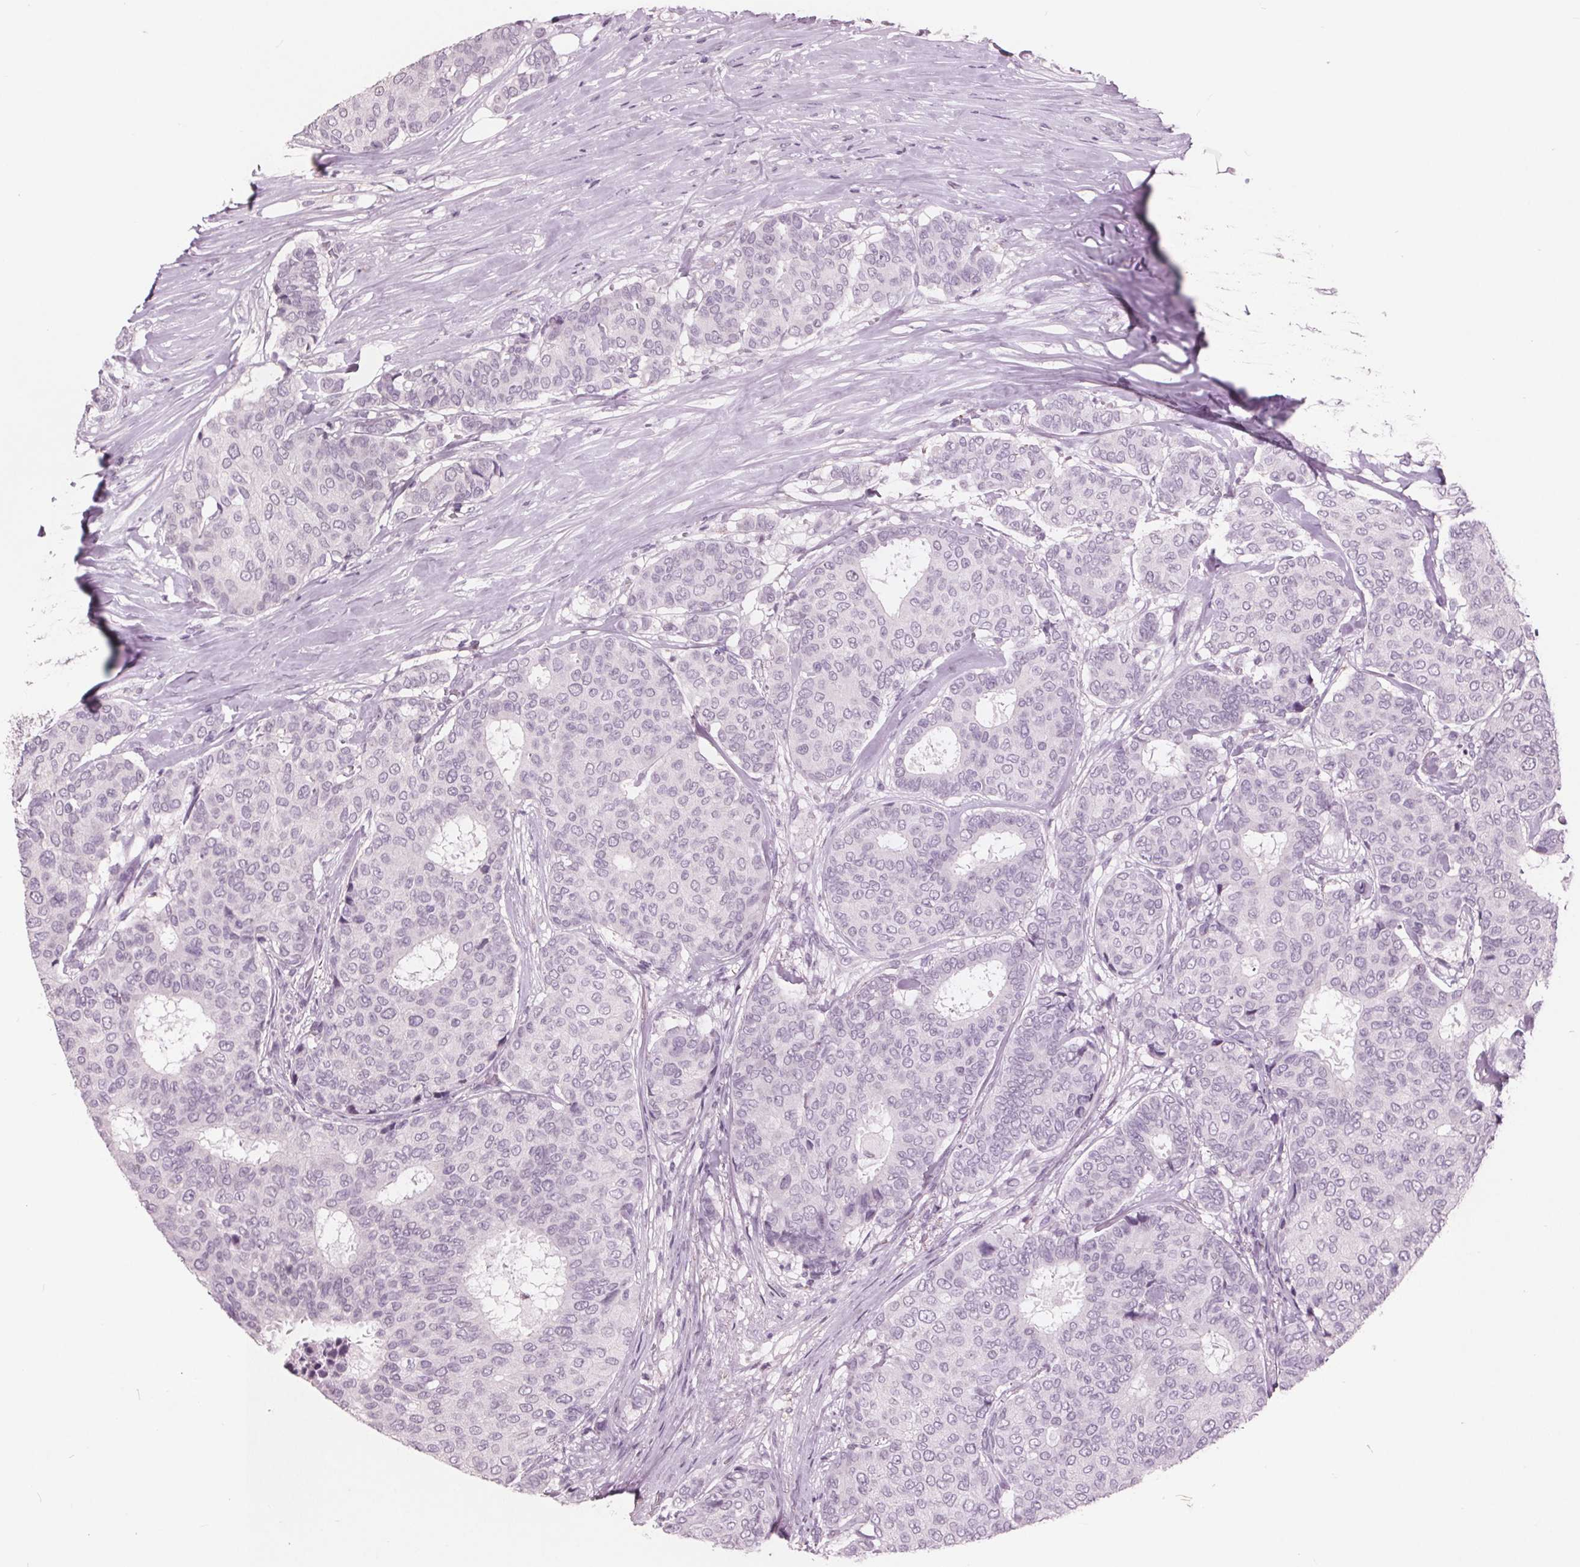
{"staining": {"intensity": "negative", "quantity": "none", "location": "none"}, "tissue": "breast cancer", "cell_type": "Tumor cells", "image_type": "cancer", "snomed": [{"axis": "morphology", "description": "Duct carcinoma"}, {"axis": "topography", "description": "Breast"}], "caption": "An IHC photomicrograph of breast cancer (intraductal carcinoma) is shown. There is no staining in tumor cells of breast cancer (intraductal carcinoma). (DAB immunohistochemistry (IHC) with hematoxylin counter stain).", "gene": "PTPN14", "patient": {"sex": "female", "age": 75}}